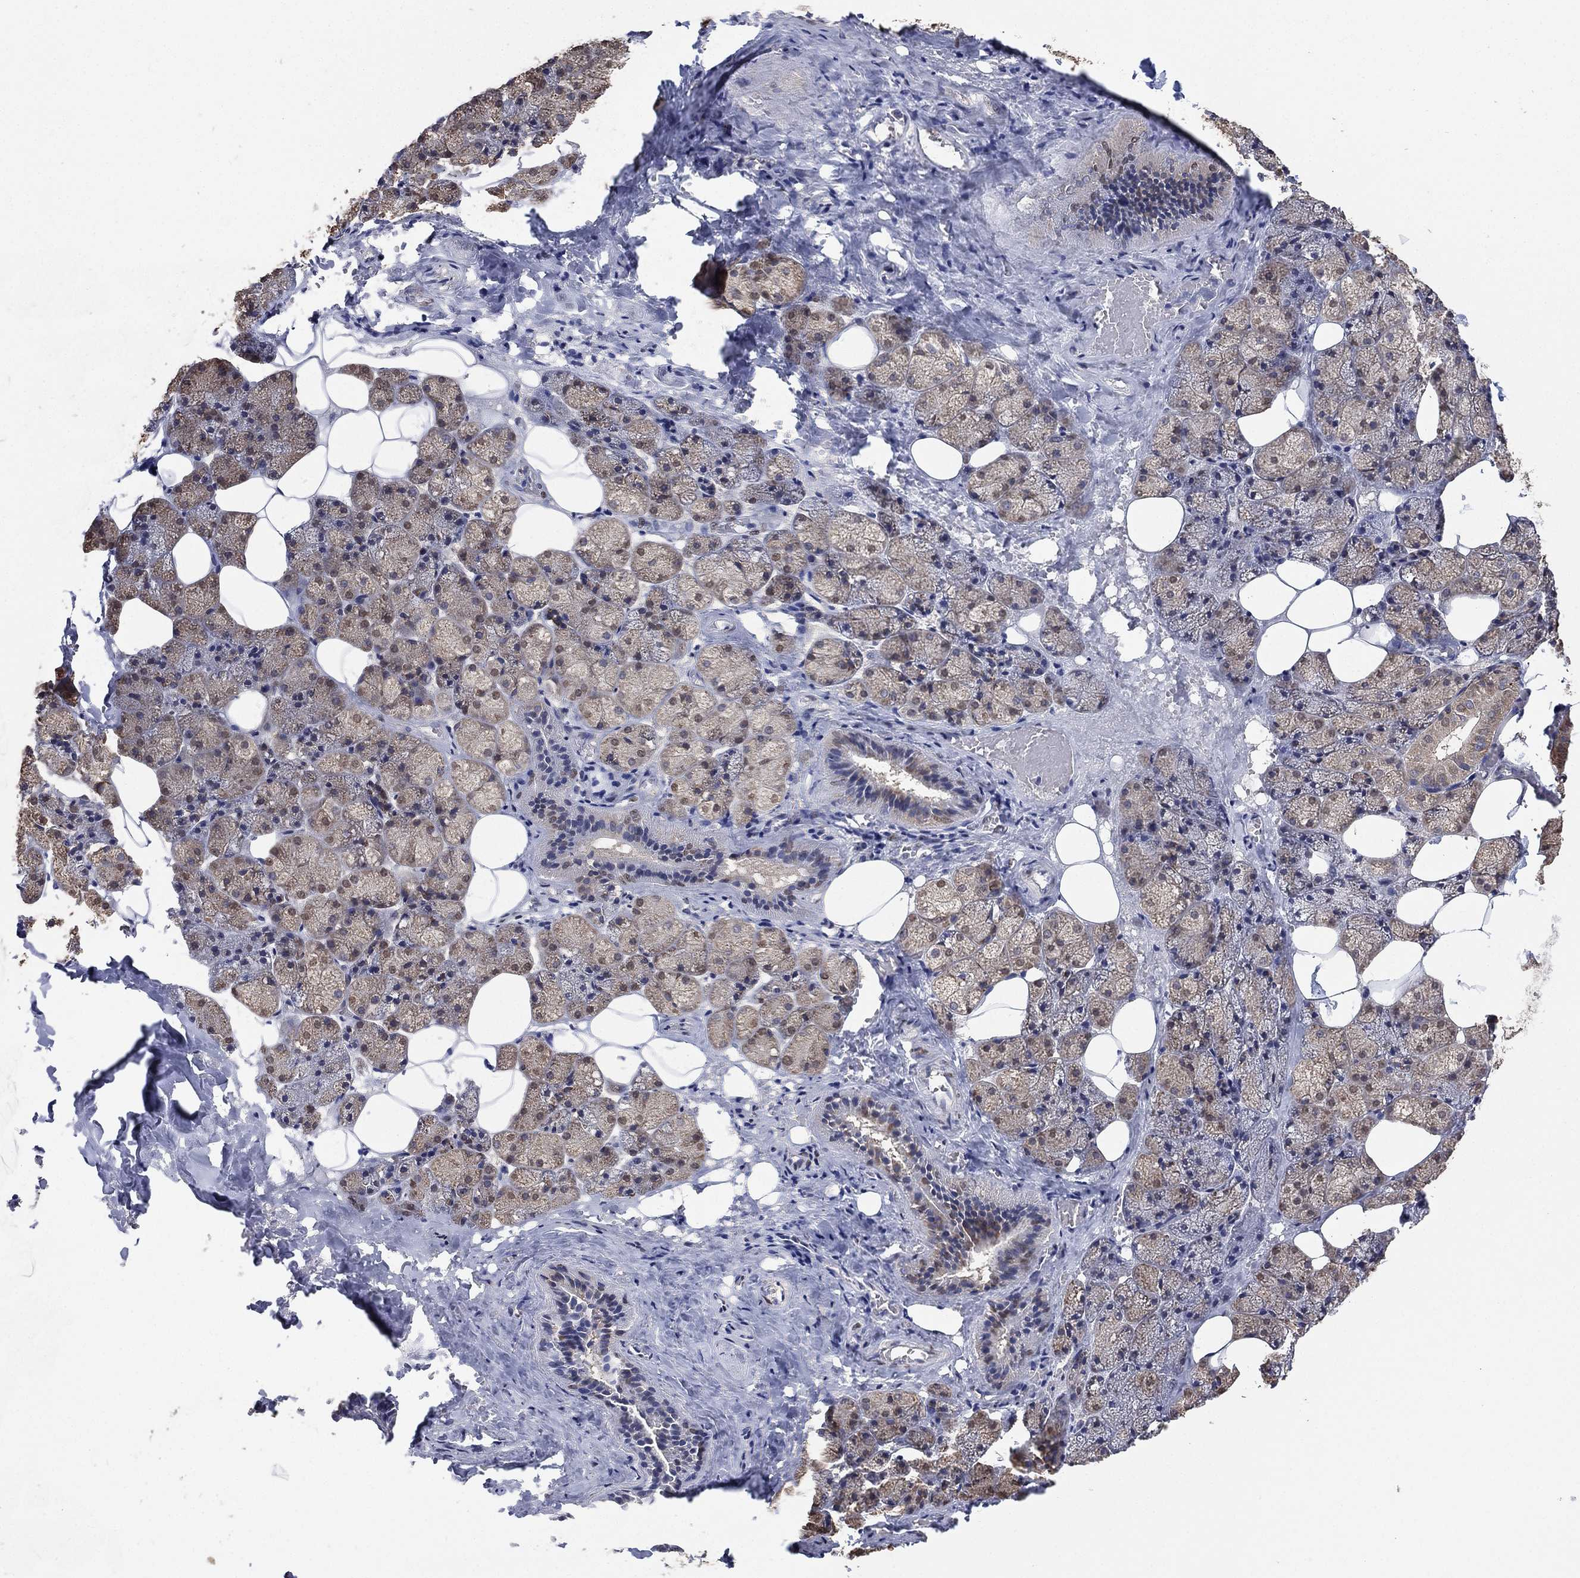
{"staining": {"intensity": "moderate", "quantity": "25%-75%", "location": "cytoplasmic/membranous,nuclear"}, "tissue": "salivary gland", "cell_type": "Glandular cells", "image_type": "normal", "snomed": [{"axis": "morphology", "description": "Normal tissue, NOS"}, {"axis": "topography", "description": "Salivary gland"}], "caption": "High-magnification brightfield microscopy of benign salivary gland stained with DAB (3,3'-diaminobenzidine) (brown) and counterstained with hematoxylin (blue). glandular cells exhibit moderate cytoplasmic/membranous,nuclear positivity is identified in about25%-75% of cells. The protein of interest is stained brown, and the nuclei are stained in blue (DAB IHC with brightfield microscopy, high magnification).", "gene": "ALDH7A1", "patient": {"sex": "male", "age": 38}}